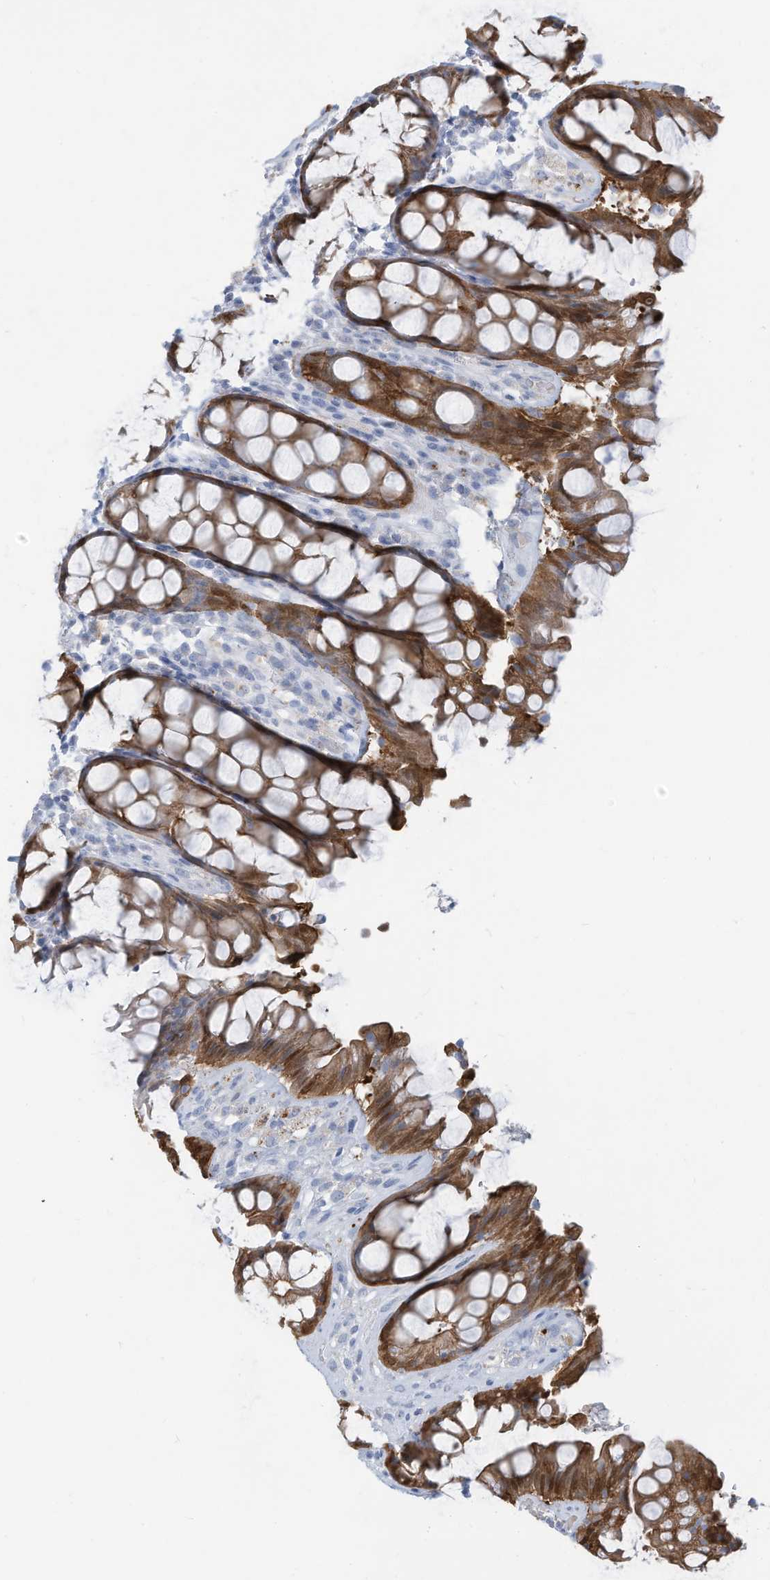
{"staining": {"intensity": "moderate", "quantity": "25%-75%", "location": "cytoplasmic/membranous"}, "tissue": "rectum", "cell_type": "Glandular cells", "image_type": "normal", "snomed": [{"axis": "morphology", "description": "Normal tissue, NOS"}, {"axis": "topography", "description": "Rectum"}], "caption": "High-power microscopy captured an immunohistochemistry (IHC) image of benign rectum, revealing moderate cytoplasmic/membranous staining in approximately 25%-75% of glandular cells.", "gene": "ERI2", "patient": {"sex": "male", "age": 64}}